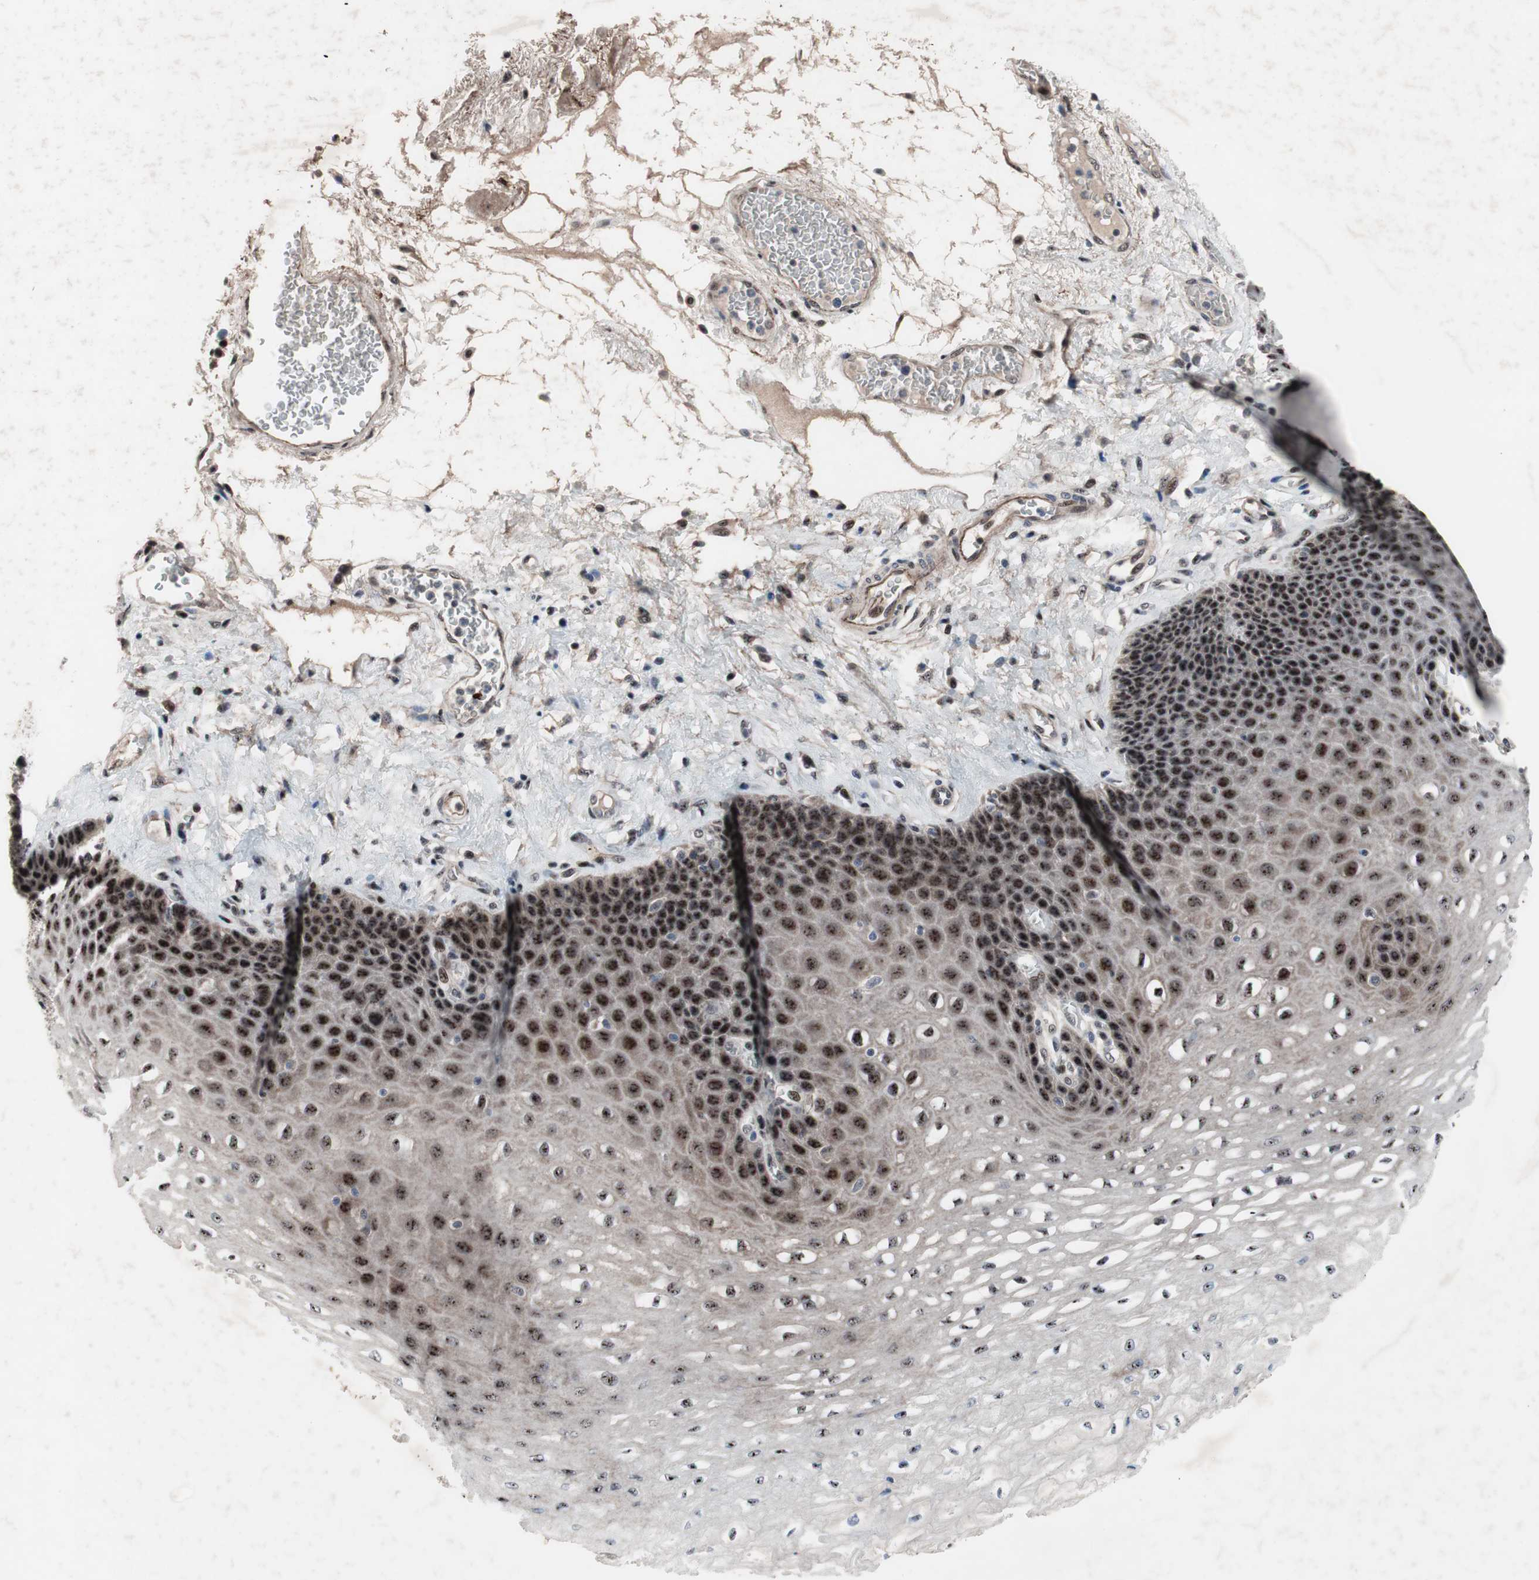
{"staining": {"intensity": "moderate", "quantity": ">75%", "location": "nuclear"}, "tissue": "esophagus", "cell_type": "Squamous epithelial cells", "image_type": "normal", "snomed": [{"axis": "morphology", "description": "Normal tissue, NOS"}, {"axis": "topography", "description": "Esophagus"}], "caption": "Immunohistochemical staining of normal esophagus displays moderate nuclear protein expression in about >75% of squamous epithelial cells. Immunohistochemistry stains the protein in brown and the nuclei are stained blue.", "gene": "PINX1", "patient": {"sex": "female", "age": 72}}